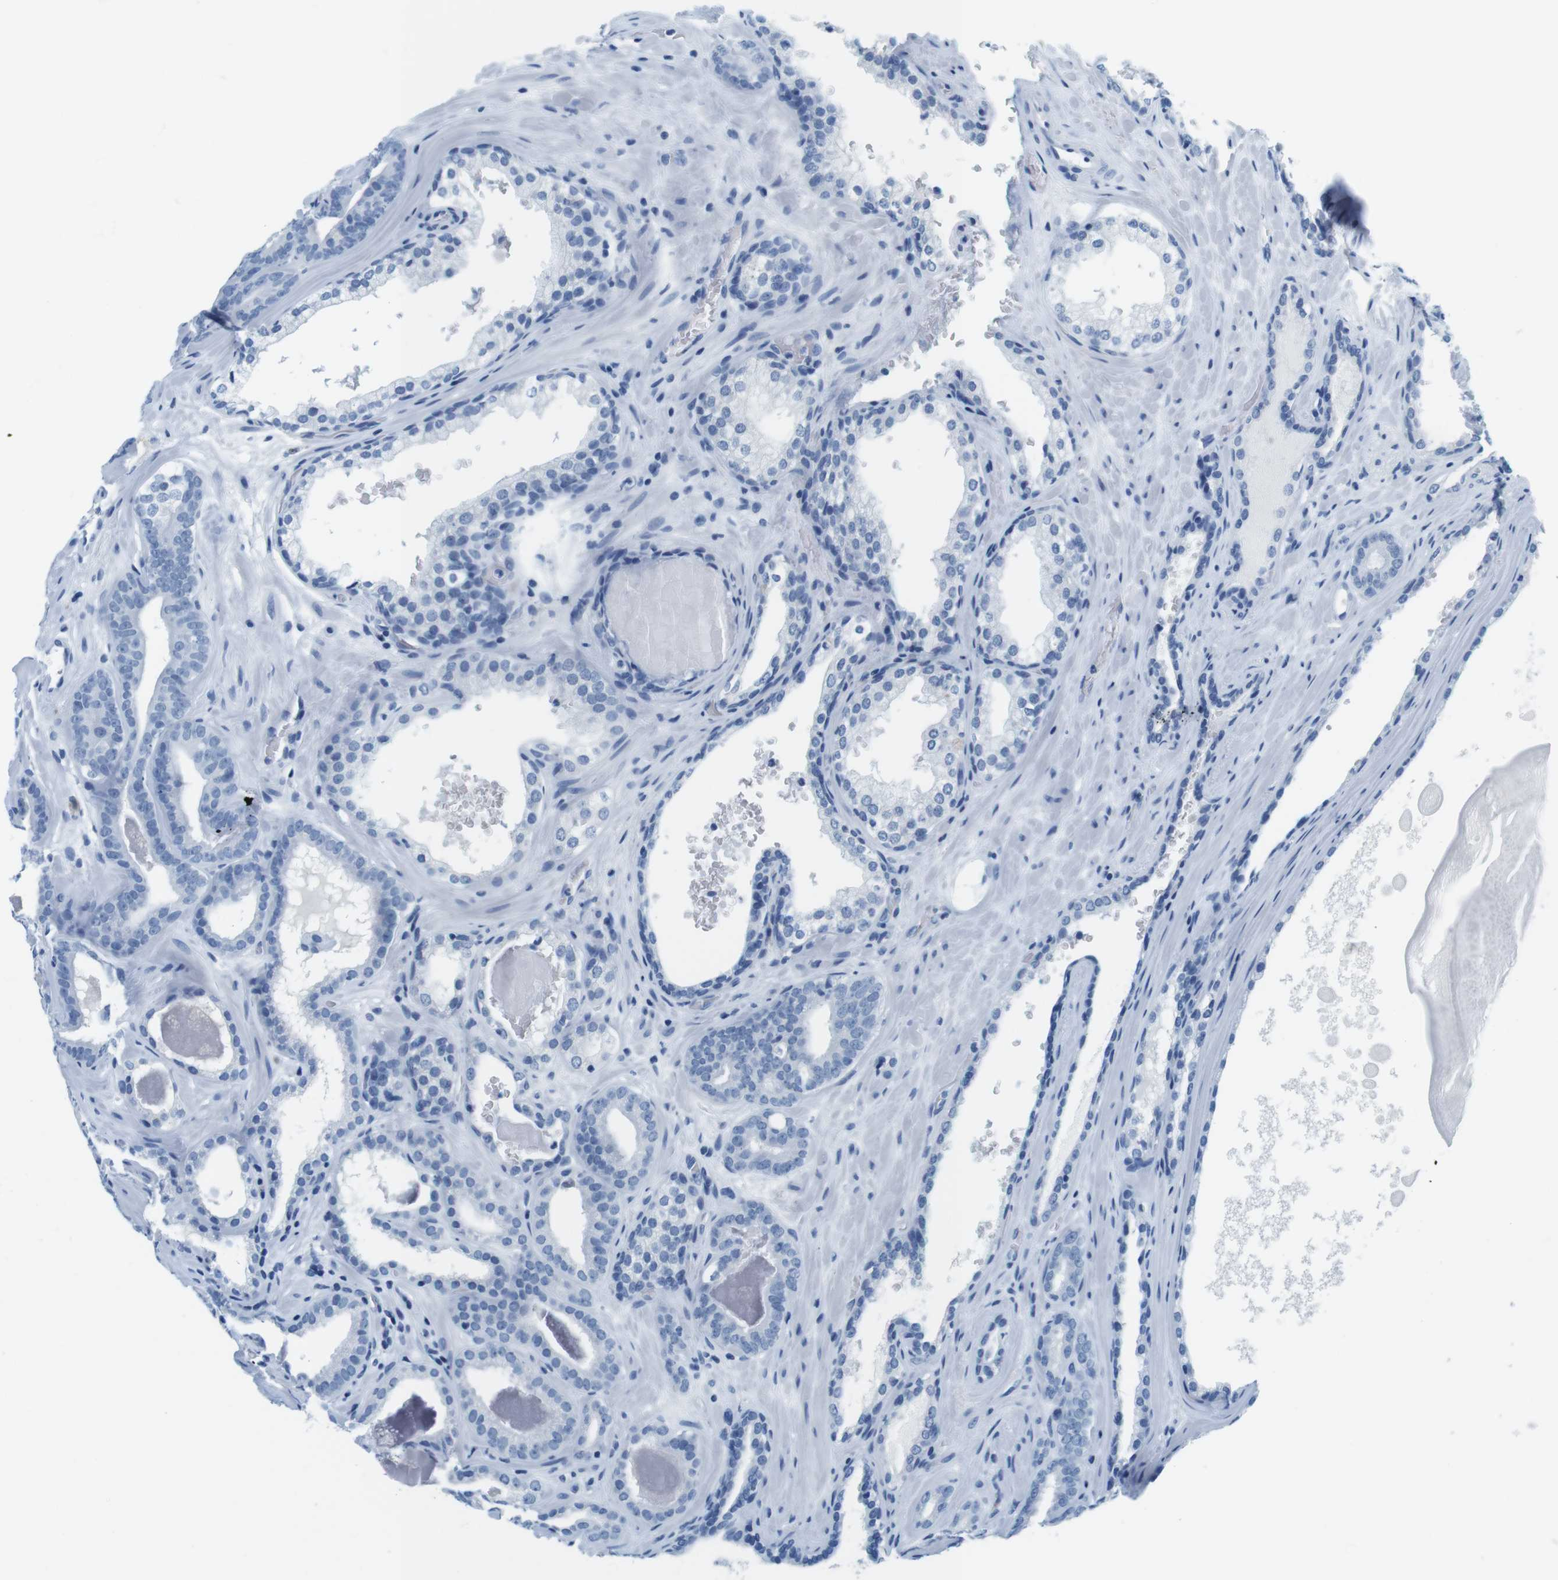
{"staining": {"intensity": "negative", "quantity": "none", "location": "none"}, "tissue": "prostate cancer", "cell_type": "Tumor cells", "image_type": "cancer", "snomed": [{"axis": "morphology", "description": "Adenocarcinoma, High grade"}, {"axis": "topography", "description": "Prostate"}], "caption": "High magnification brightfield microscopy of prostate cancer (adenocarcinoma (high-grade)) stained with DAB (3,3'-diaminobenzidine) (brown) and counterstained with hematoxylin (blue): tumor cells show no significant positivity.", "gene": "CYP2C9", "patient": {"sex": "male", "age": 60}}